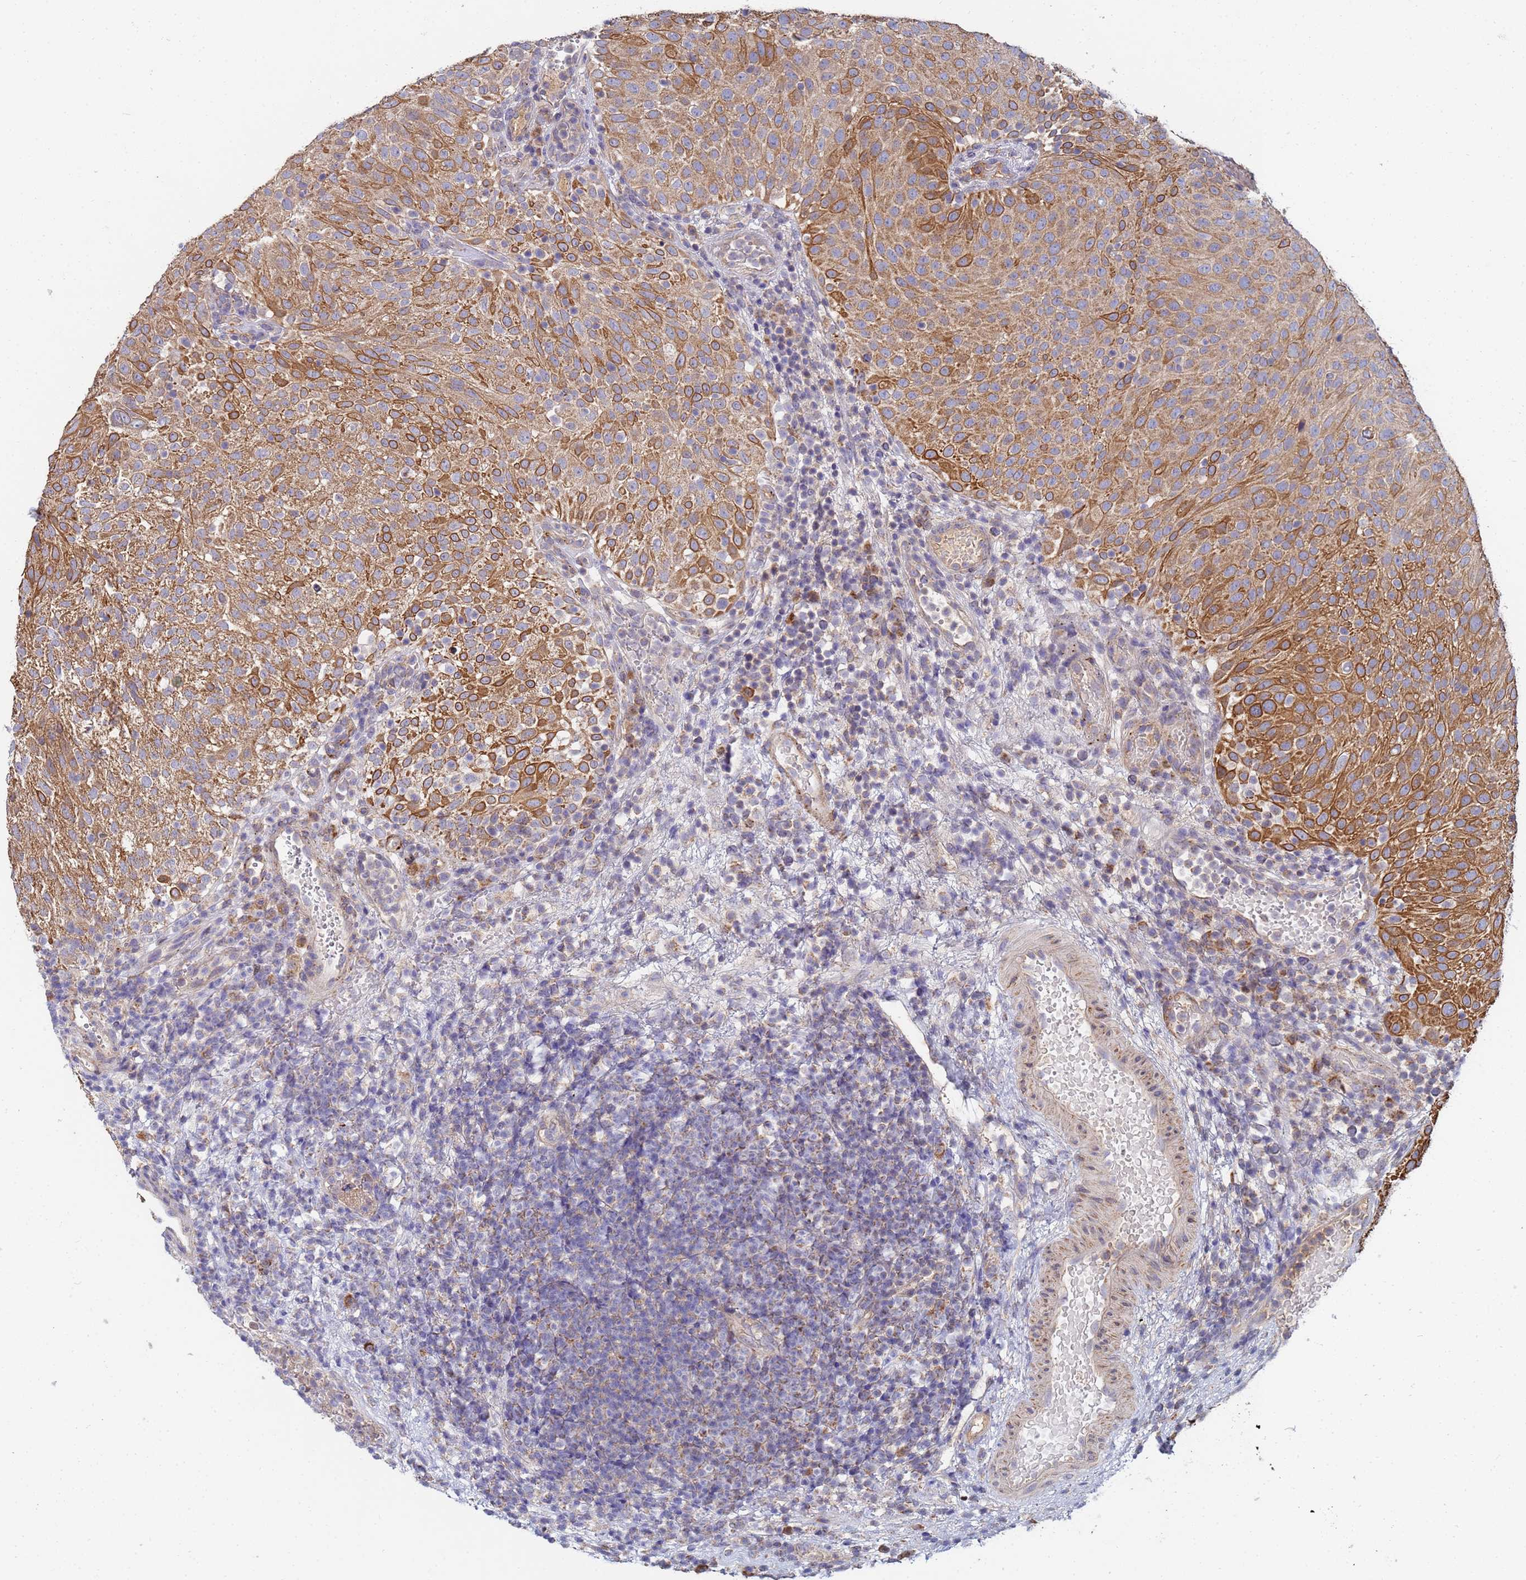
{"staining": {"intensity": "moderate", "quantity": ">75%", "location": "cytoplasmic/membranous"}, "tissue": "urothelial cancer", "cell_type": "Tumor cells", "image_type": "cancer", "snomed": [{"axis": "morphology", "description": "Urothelial carcinoma, Low grade"}, {"axis": "topography", "description": "Urinary bladder"}], "caption": "DAB (3,3'-diaminobenzidine) immunohistochemical staining of human urothelial carcinoma (low-grade) displays moderate cytoplasmic/membranous protein staining in about >75% of tumor cells. (DAB = brown stain, brightfield microscopy at high magnification).", "gene": "C5orf34", "patient": {"sex": "male", "age": 78}}